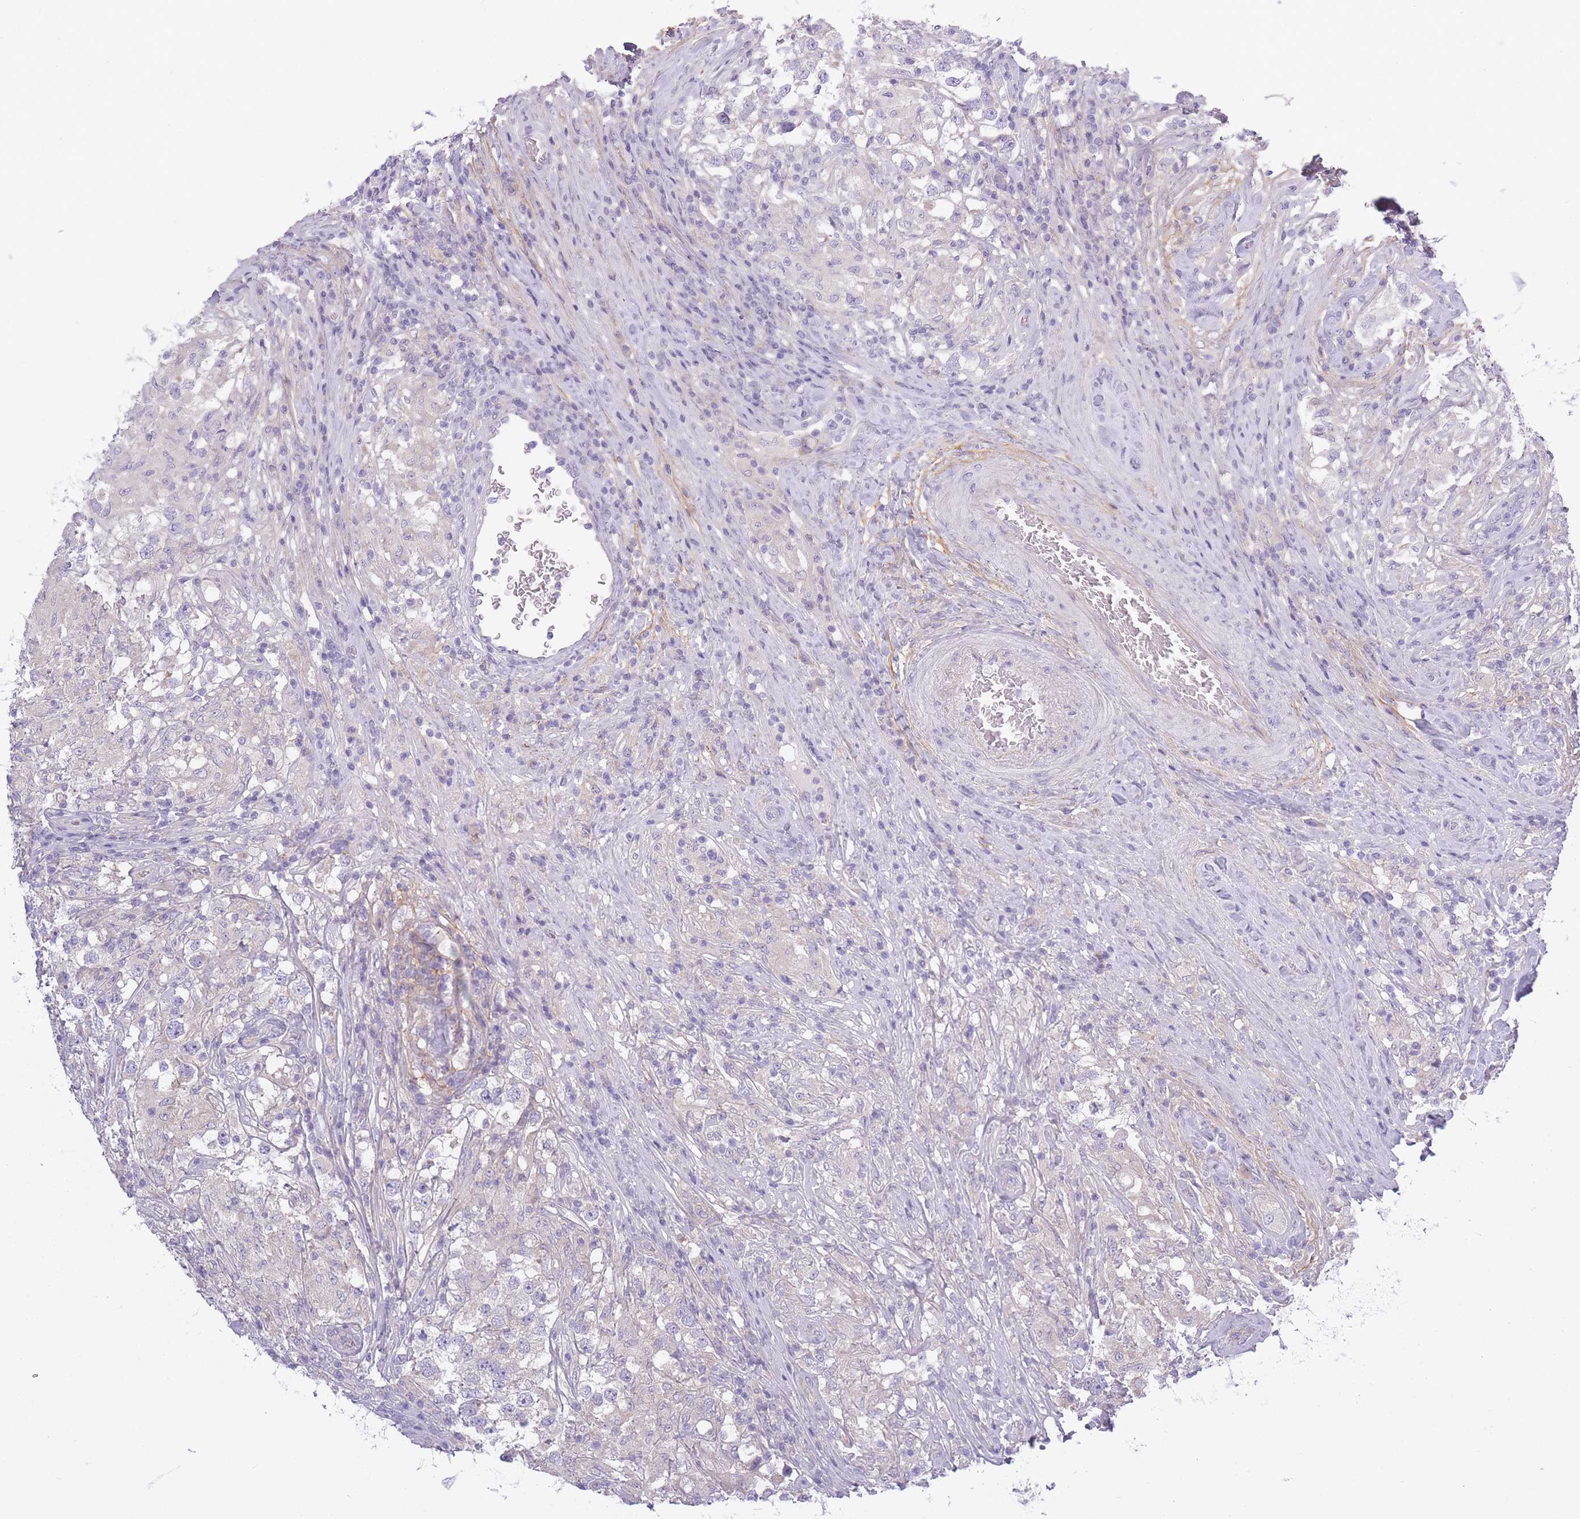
{"staining": {"intensity": "negative", "quantity": "none", "location": "none"}, "tissue": "testis cancer", "cell_type": "Tumor cells", "image_type": "cancer", "snomed": [{"axis": "morphology", "description": "Seminoma, NOS"}, {"axis": "topography", "description": "Testis"}], "caption": "Immunohistochemistry of human testis cancer exhibits no staining in tumor cells.", "gene": "AP3M2", "patient": {"sex": "male", "age": 46}}